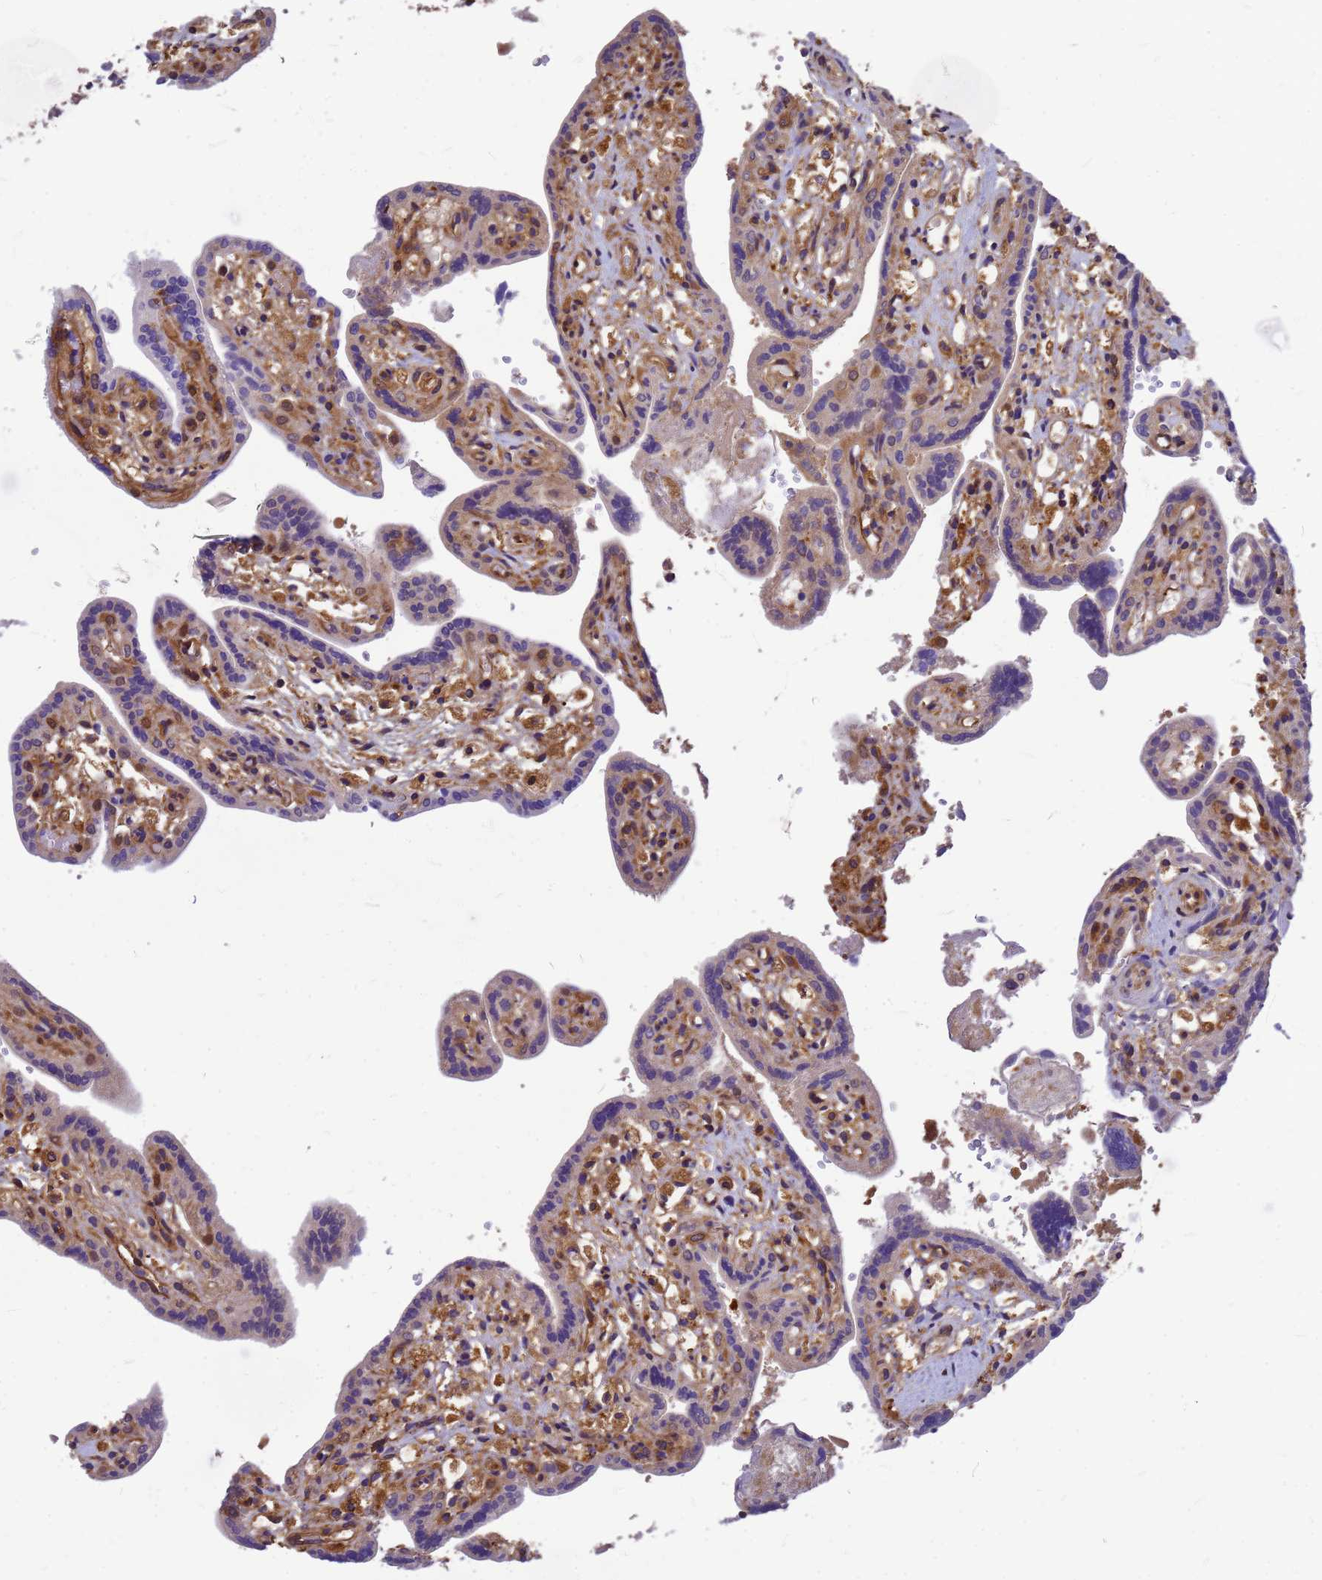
{"staining": {"intensity": "moderate", "quantity": "<25%", "location": "cytoplasmic/membranous"}, "tissue": "placenta", "cell_type": "Trophoblastic cells", "image_type": "normal", "snomed": [{"axis": "morphology", "description": "Normal tissue, NOS"}, {"axis": "topography", "description": "Placenta"}], "caption": "This photomicrograph reveals immunohistochemistry staining of normal human placenta, with low moderate cytoplasmic/membranous expression in about <25% of trophoblastic cells.", "gene": "GID4", "patient": {"sex": "female", "age": 37}}